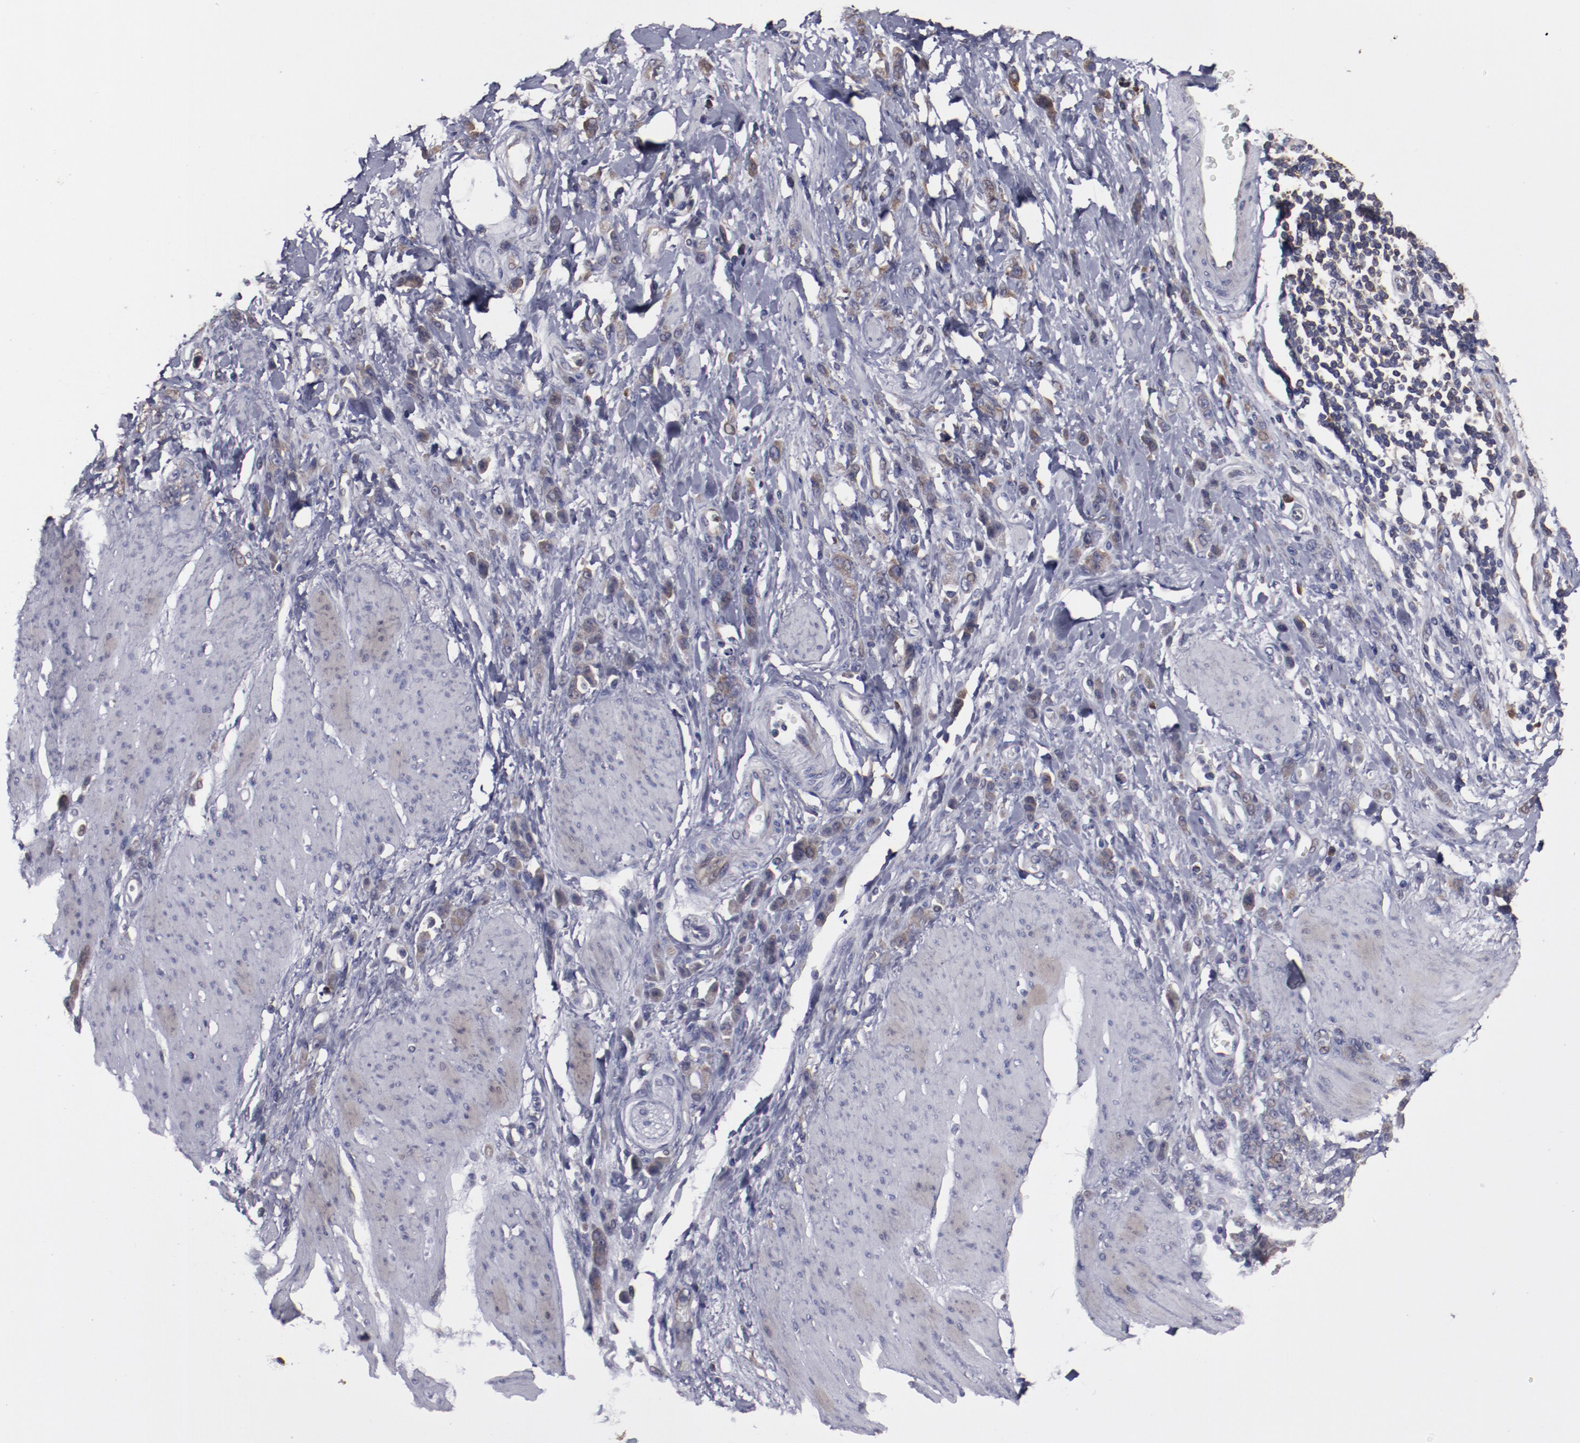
{"staining": {"intensity": "weak", "quantity": "25%-75%", "location": "cytoplasmic/membranous"}, "tissue": "stomach cancer", "cell_type": "Tumor cells", "image_type": "cancer", "snomed": [{"axis": "morphology", "description": "Normal tissue, NOS"}, {"axis": "morphology", "description": "Adenocarcinoma, NOS"}, {"axis": "topography", "description": "Stomach"}], "caption": "The immunohistochemical stain labels weak cytoplasmic/membranous positivity in tumor cells of adenocarcinoma (stomach) tissue.", "gene": "RPS4Y1", "patient": {"sex": "male", "age": 82}}